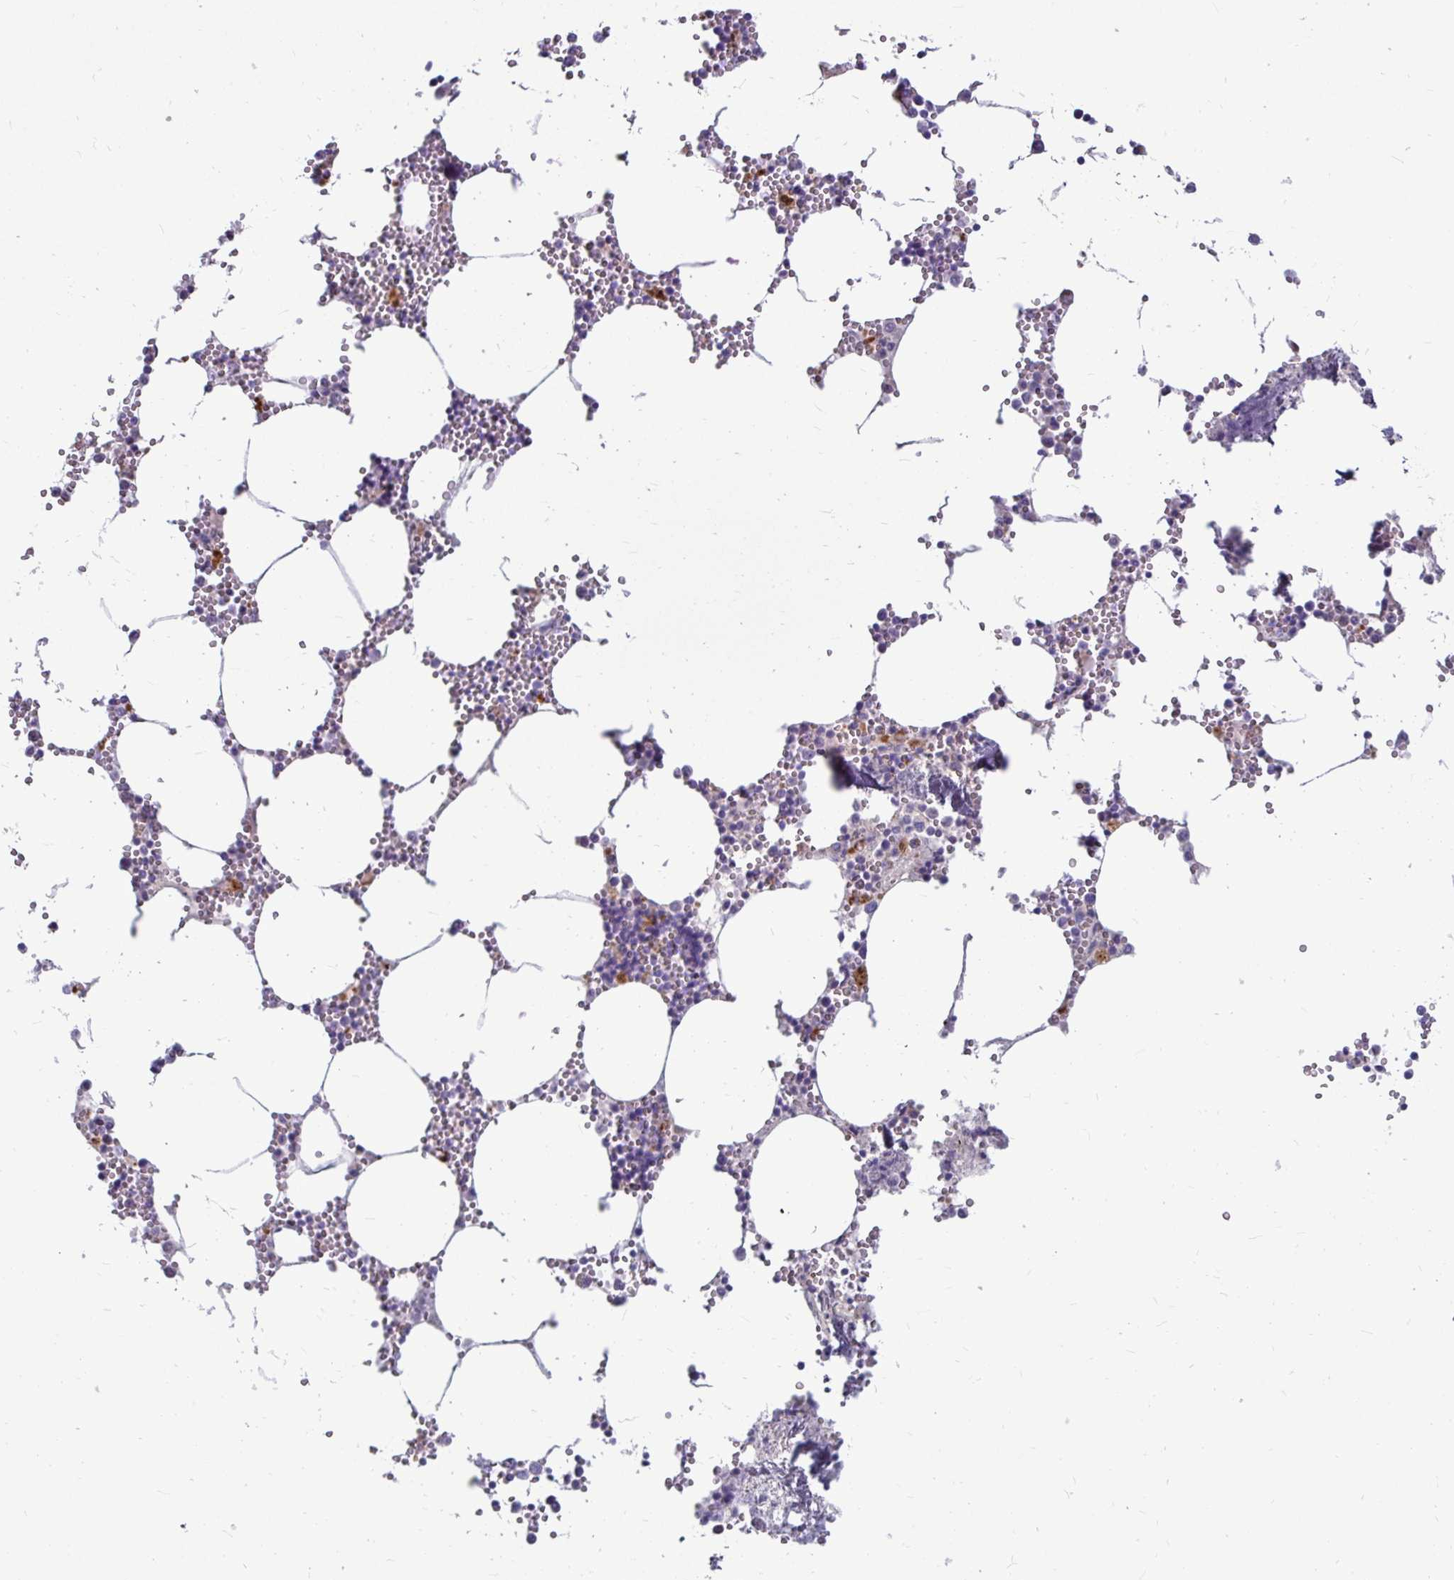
{"staining": {"intensity": "moderate", "quantity": "<25%", "location": "cytoplasmic/membranous"}, "tissue": "bone marrow", "cell_type": "Hematopoietic cells", "image_type": "normal", "snomed": [{"axis": "morphology", "description": "Normal tissue, NOS"}, {"axis": "topography", "description": "Bone marrow"}], "caption": "This image reveals IHC staining of benign bone marrow, with low moderate cytoplasmic/membranous positivity in about <25% of hematopoietic cells.", "gene": "CTSZ", "patient": {"sex": "male", "age": 54}}